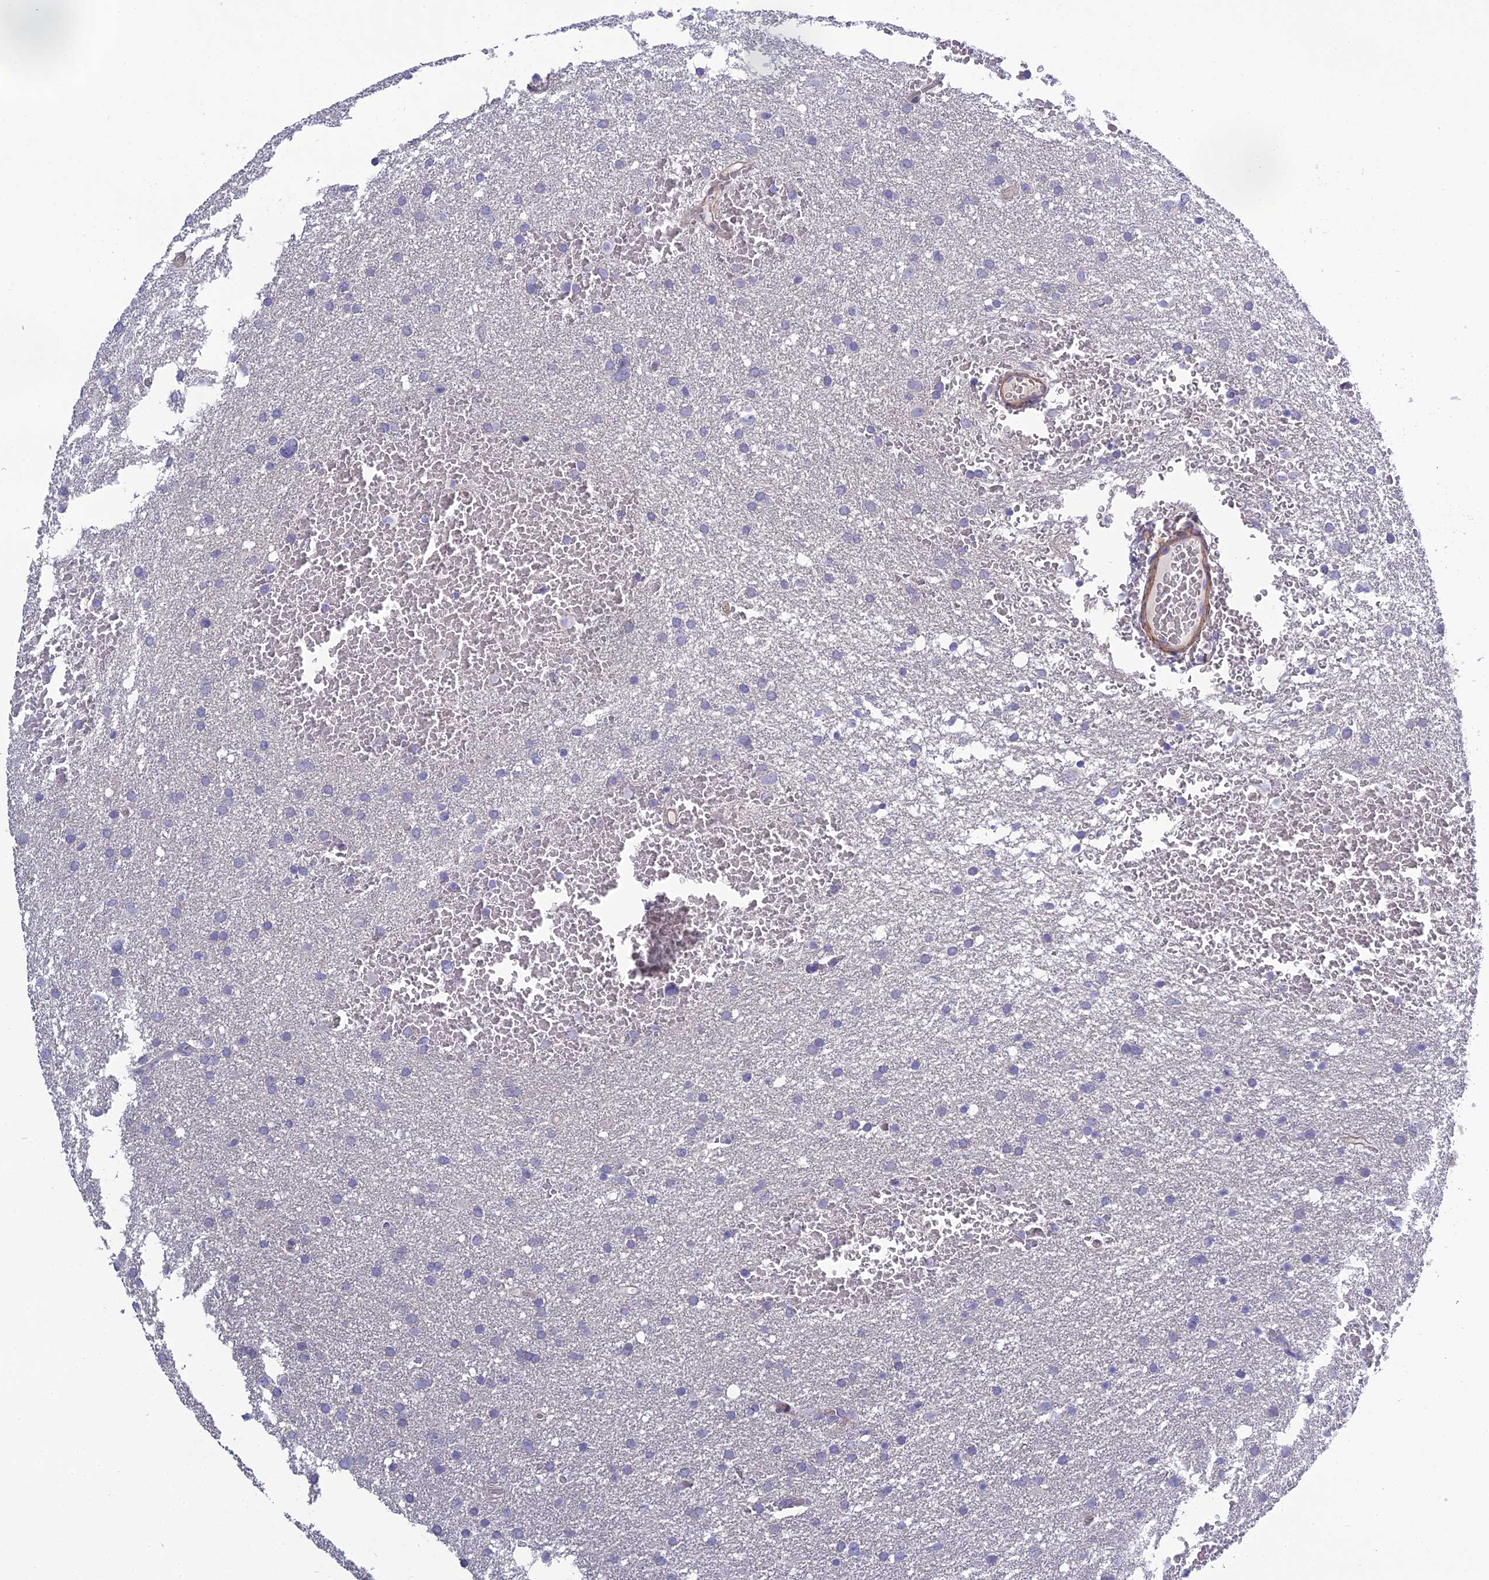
{"staining": {"intensity": "negative", "quantity": "none", "location": "none"}, "tissue": "glioma", "cell_type": "Tumor cells", "image_type": "cancer", "snomed": [{"axis": "morphology", "description": "Glioma, malignant, High grade"}, {"axis": "topography", "description": "Cerebral cortex"}], "caption": "High-grade glioma (malignant) was stained to show a protein in brown. There is no significant positivity in tumor cells.", "gene": "LZTS2", "patient": {"sex": "female", "age": 36}}